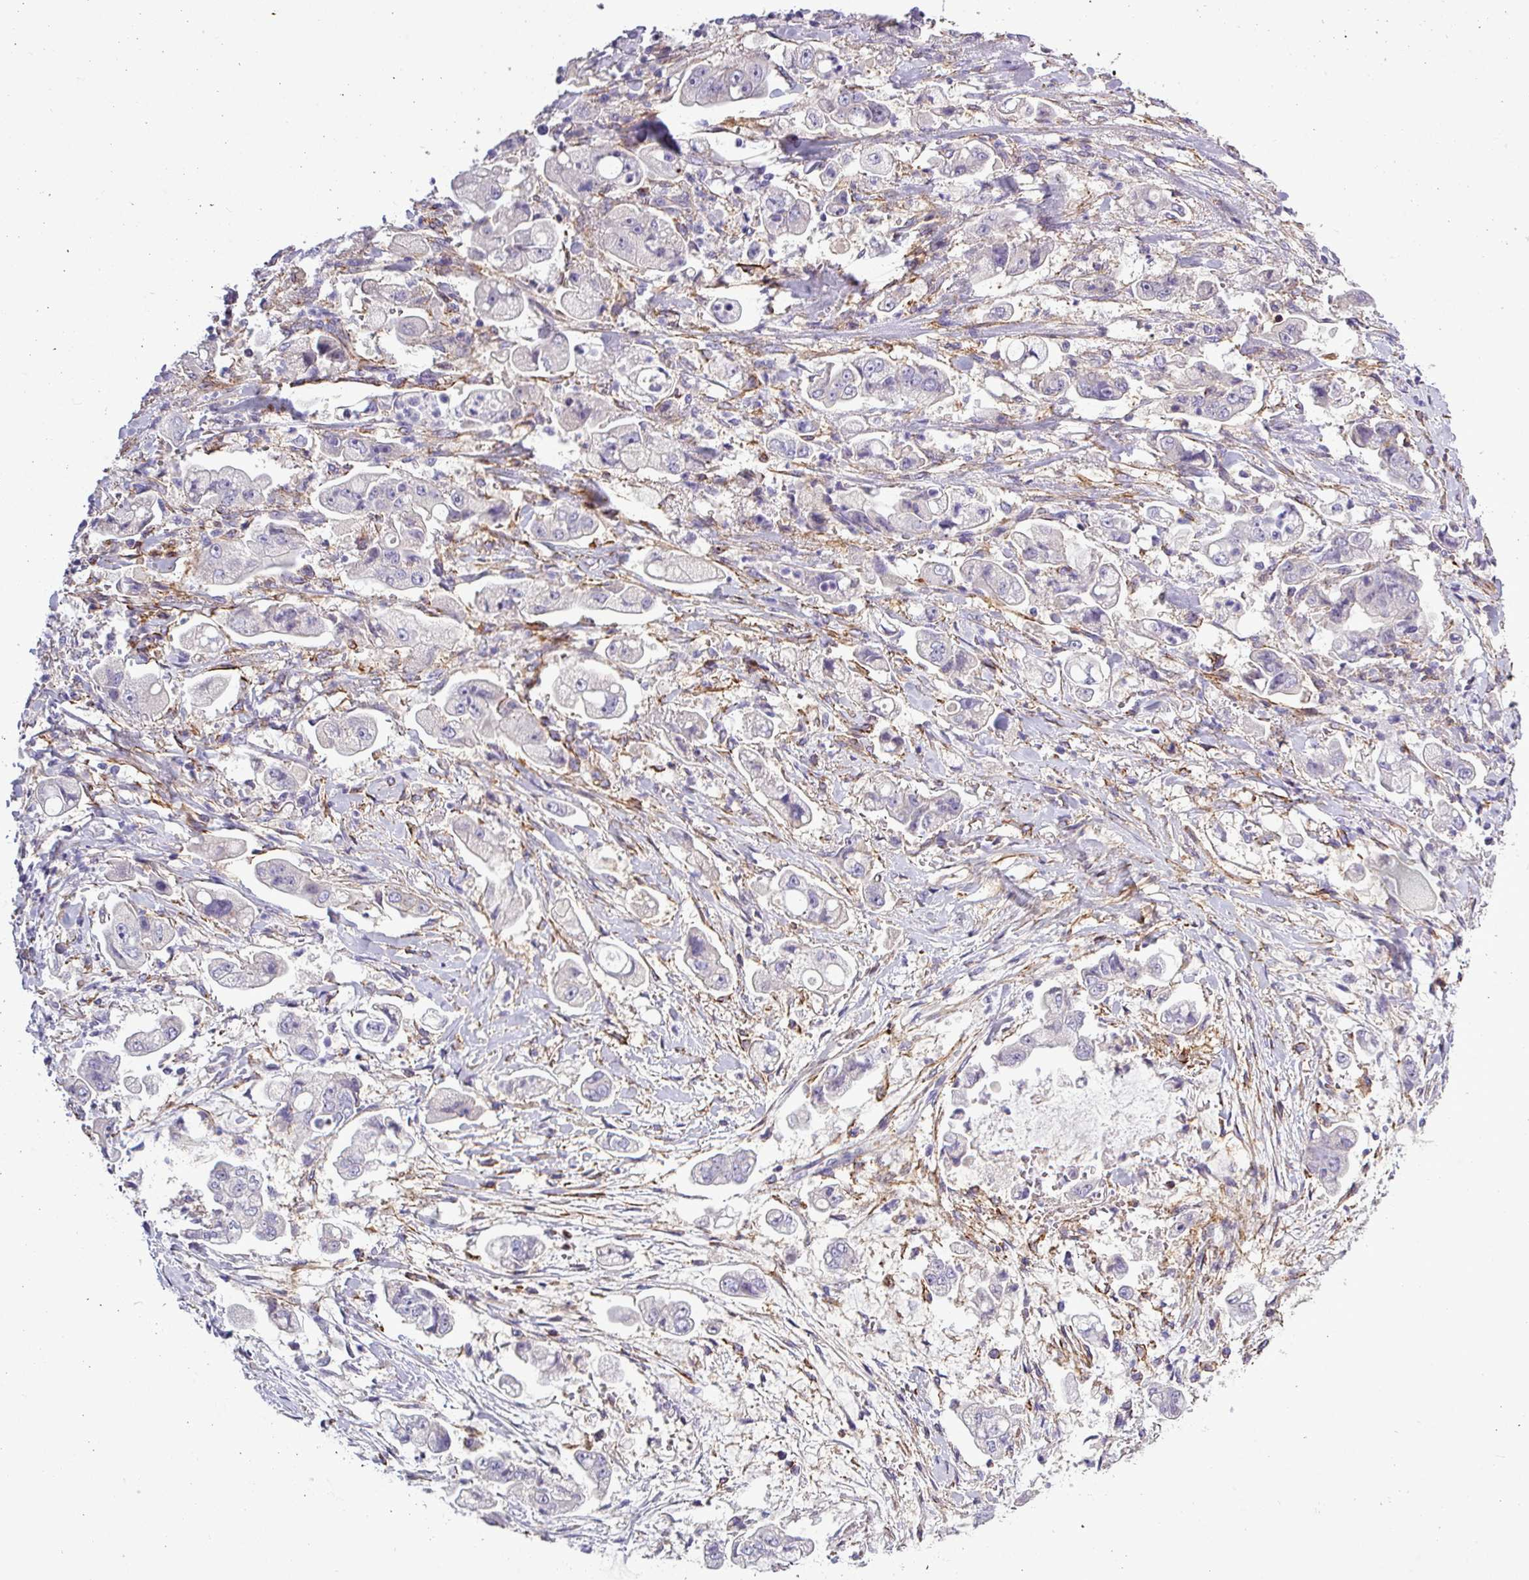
{"staining": {"intensity": "weak", "quantity": "25%-75%", "location": "cytoplasmic/membranous"}, "tissue": "stomach cancer", "cell_type": "Tumor cells", "image_type": "cancer", "snomed": [{"axis": "morphology", "description": "Adenocarcinoma, NOS"}, {"axis": "topography", "description": "Stomach"}], "caption": "The micrograph shows a brown stain indicating the presence of a protein in the cytoplasmic/membranous of tumor cells in stomach cancer. Immunohistochemistry stains the protein of interest in brown and the nuclei are stained blue.", "gene": "PARD6A", "patient": {"sex": "male", "age": 62}}